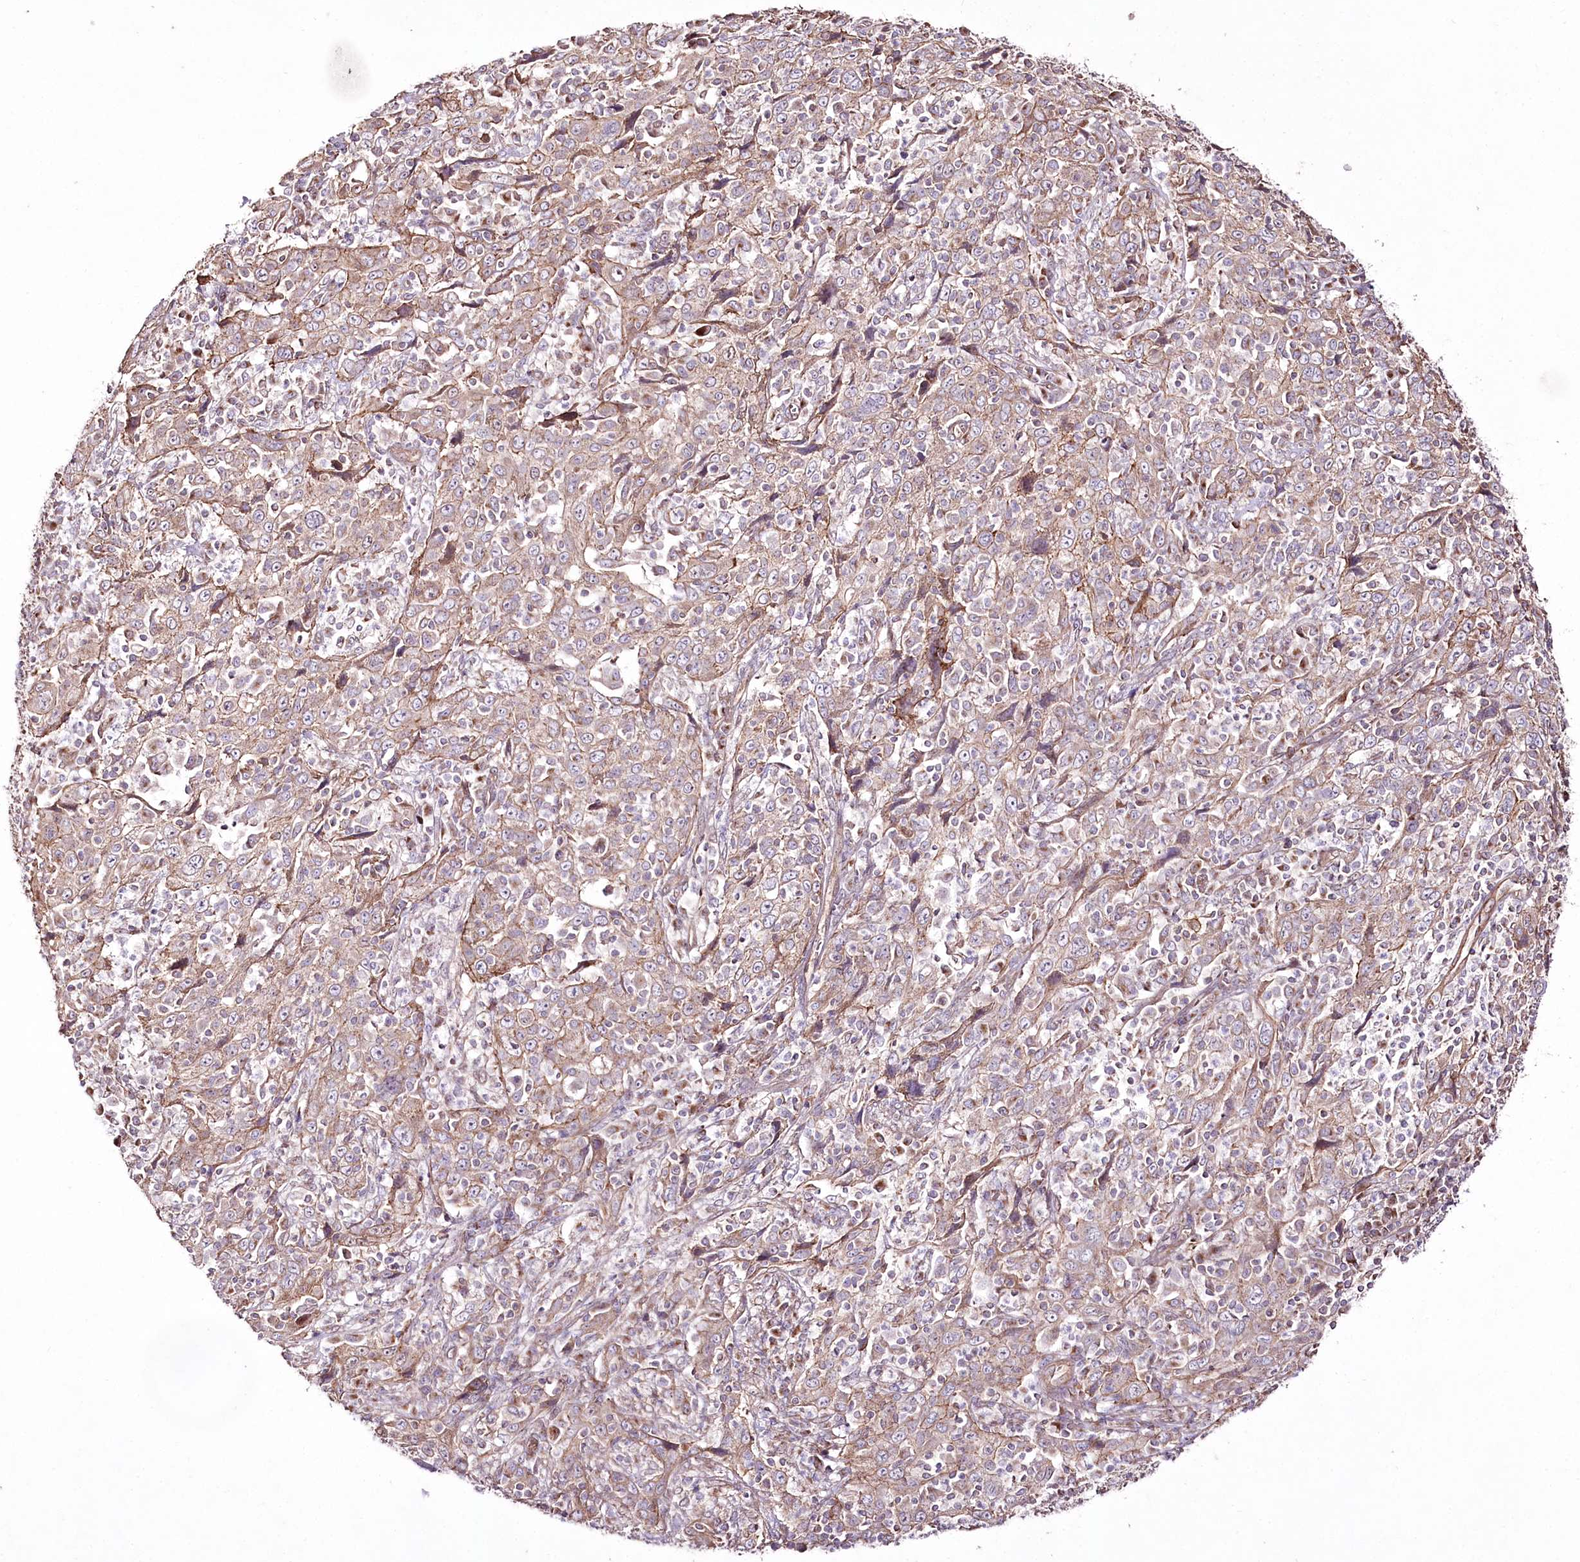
{"staining": {"intensity": "weak", "quantity": ">75%", "location": "cytoplasmic/membranous"}, "tissue": "cervical cancer", "cell_type": "Tumor cells", "image_type": "cancer", "snomed": [{"axis": "morphology", "description": "Squamous cell carcinoma, NOS"}, {"axis": "topography", "description": "Cervix"}], "caption": "A histopathology image of squamous cell carcinoma (cervical) stained for a protein reveals weak cytoplasmic/membranous brown staining in tumor cells.", "gene": "REXO2", "patient": {"sex": "female", "age": 46}}